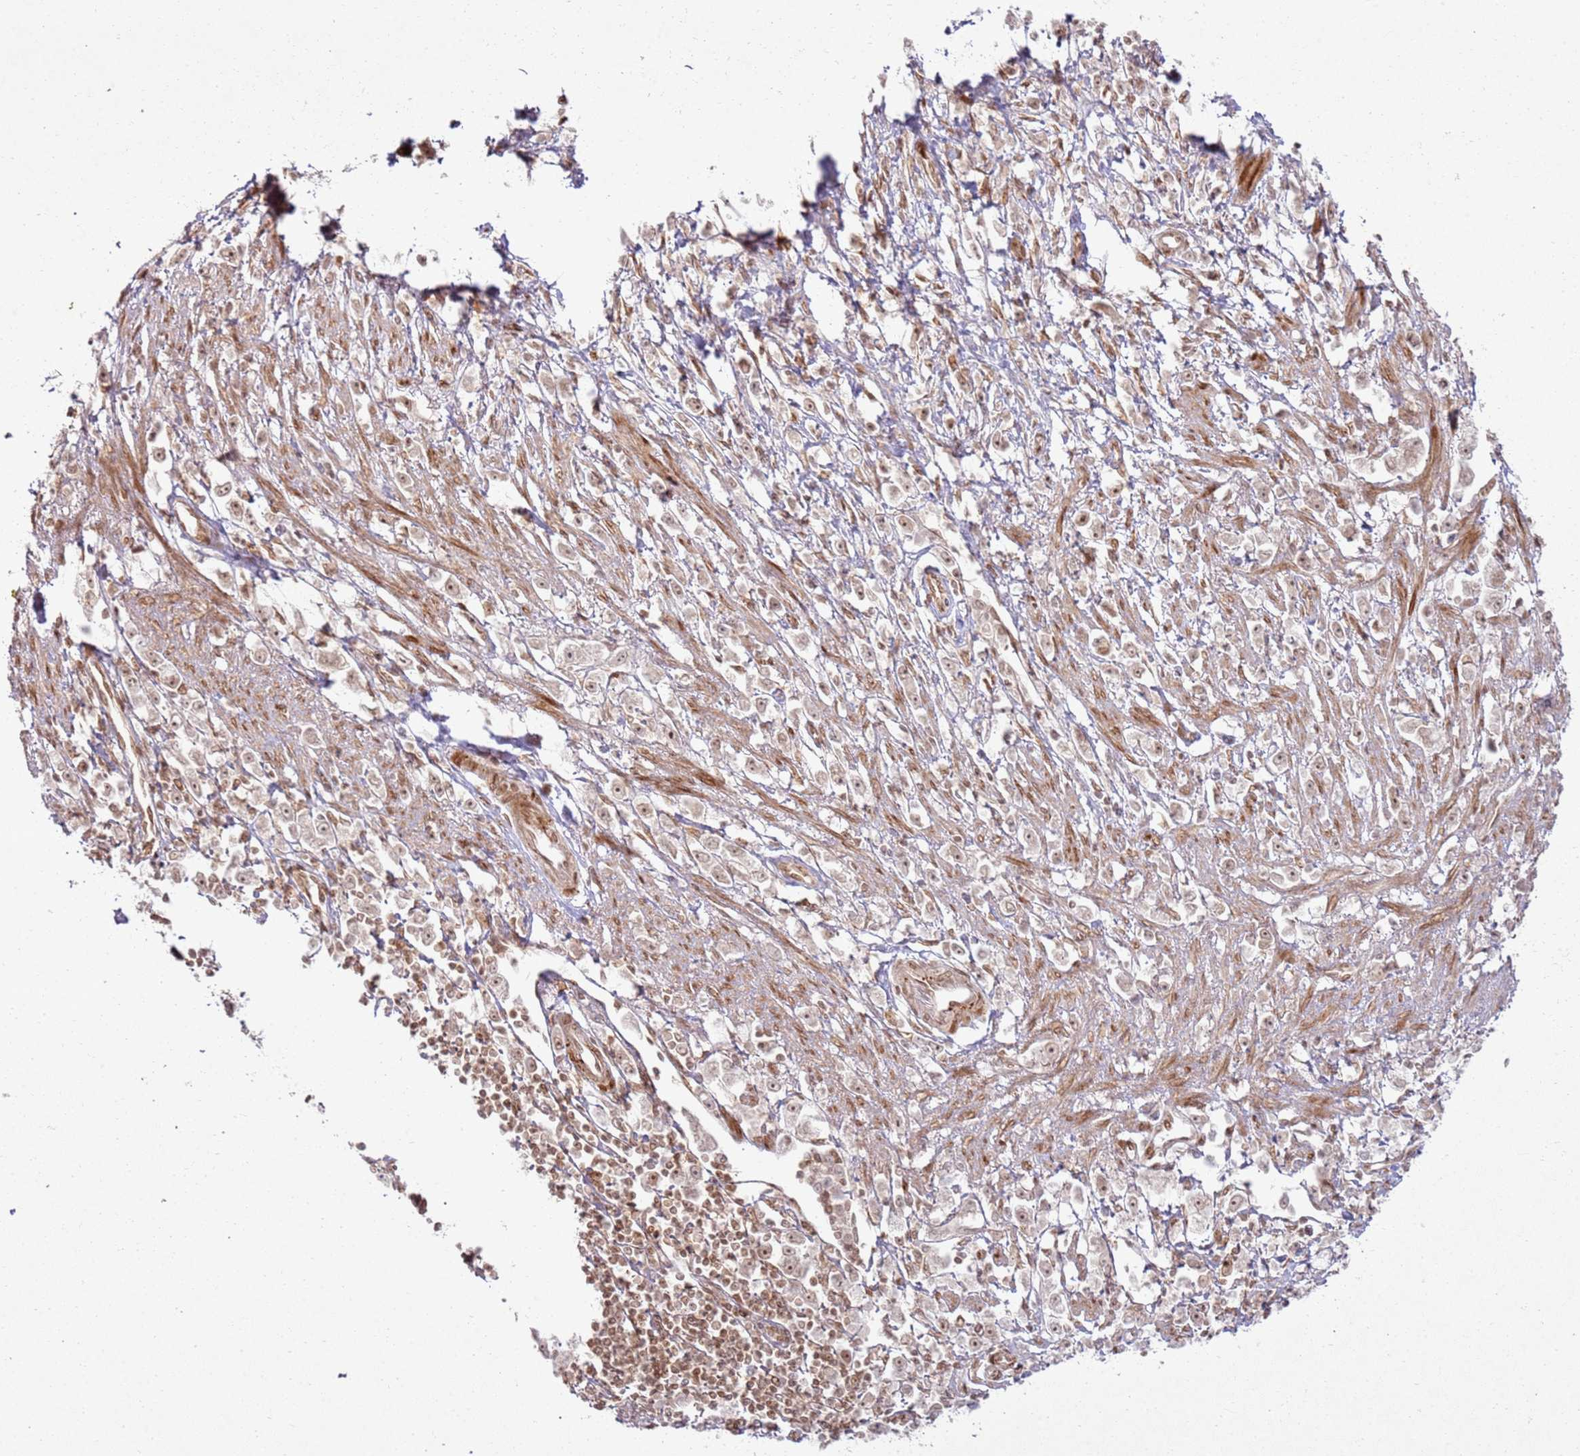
{"staining": {"intensity": "moderate", "quantity": ">75%", "location": "nuclear"}, "tissue": "stomach cancer", "cell_type": "Tumor cells", "image_type": "cancer", "snomed": [{"axis": "morphology", "description": "Adenocarcinoma, NOS"}, {"axis": "topography", "description": "Stomach"}], "caption": "Approximately >75% of tumor cells in human stomach adenocarcinoma reveal moderate nuclear protein positivity as visualized by brown immunohistochemical staining.", "gene": "KLHL36", "patient": {"sex": "female", "age": 59}}